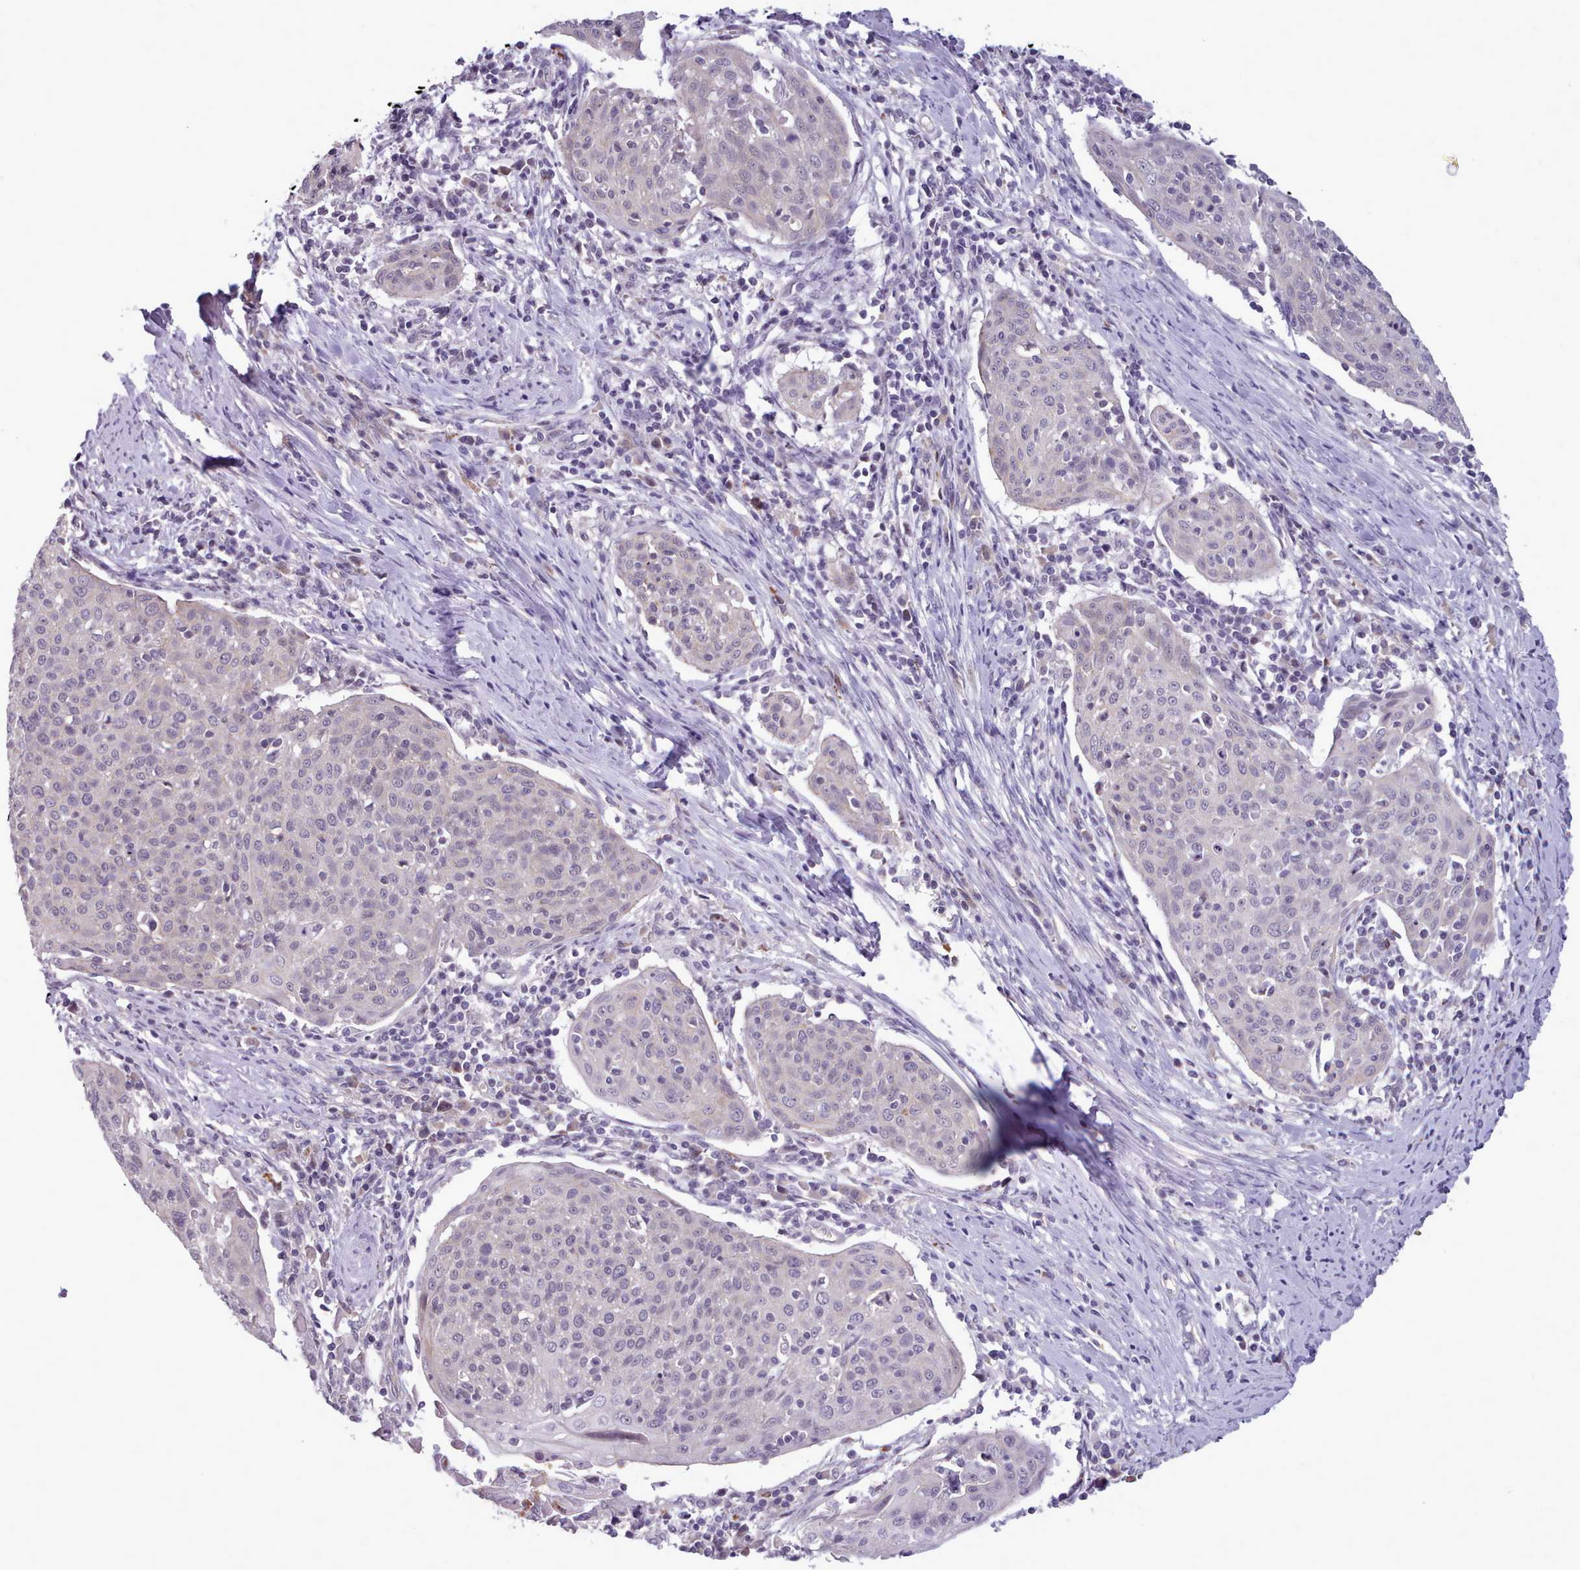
{"staining": {"intensity": "negative", "quantity": "none", "location": "none"}, "tissue": "cervical cancer", "cell_type": "Tumor cells", "image_type": "cancer", "snomed": [{"axis": "morphology", "description": "Squamous cell carcinoma, NOS"}, {"axis": "topography", "description": "Cervix"}], "caption": "Human cervical squamous cell carcinoma stained for a protein using IHC reveals no expression in tumor cells.", "gene": "KCTD16", "patient": {"sex": "female", "age": 67}}